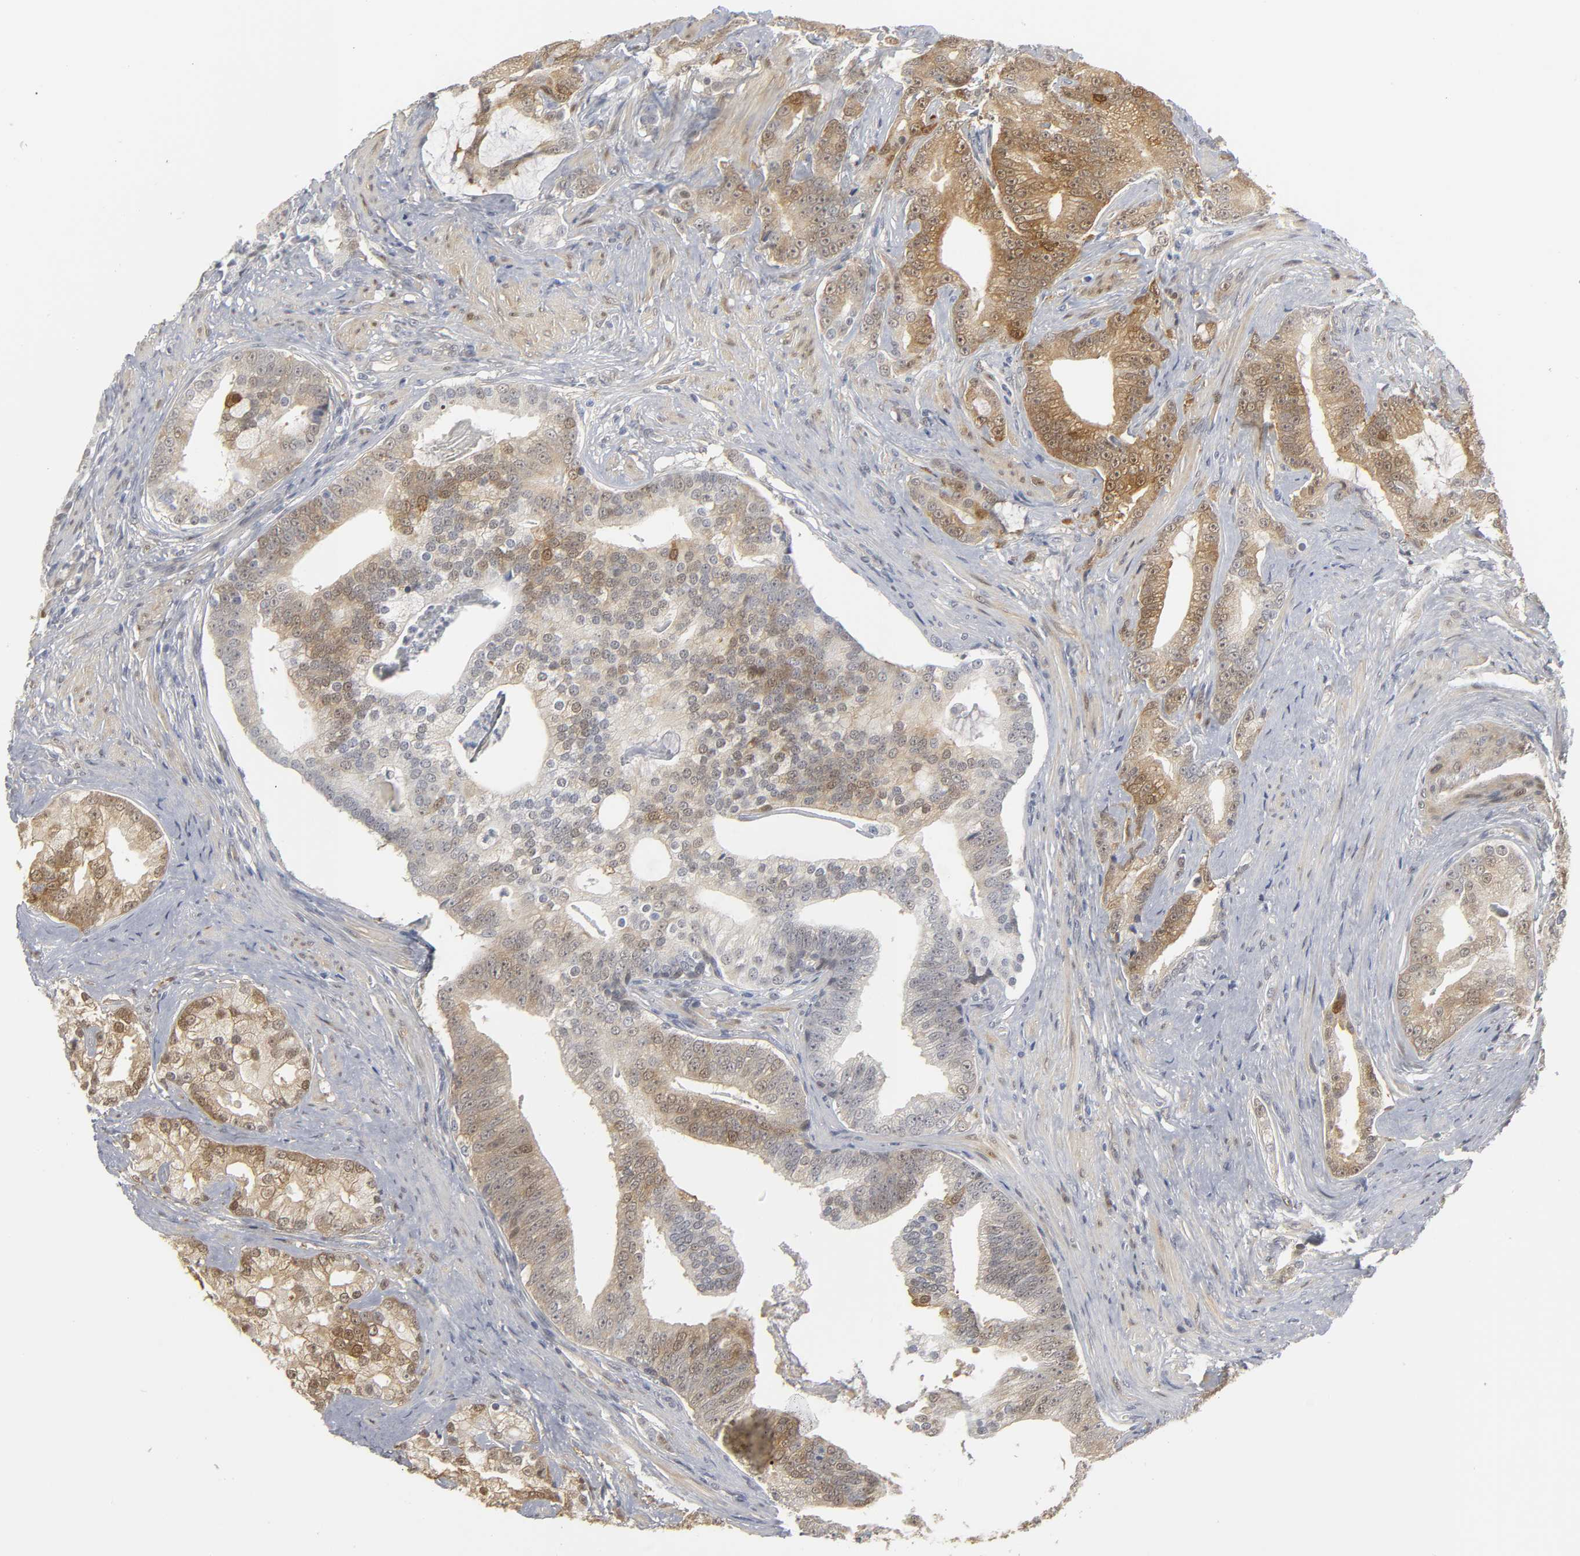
{"staining": {"intensity": "moderate", "quantity": "25%-75%", "location": "cytoplasmic/membranous"}, "tissue": "prostate cancer", "cell_type": "Tumor cells", "image_type": "cancer", "snomed": [{"axis": "morphology", "description": "Adenocarcinoma, Low grade"}, {"axis": "topography", "description": "Prostate"}], "caption": "Immunohistochemistry staining of low-grade adenocarcinoma (prostate), which reveals medium levels of moderate cytoplasmic/membranous expression in about 25%-75% of tumor cells indicating moderate cytoplasmic/membranous protein expression. The staining was performed using DAB (brown) for protein detection and nuclei were counterstained in hematoxylin (blue).", "gene": "PDLIM3", "patient": {"sex": "male", "age": 58}}